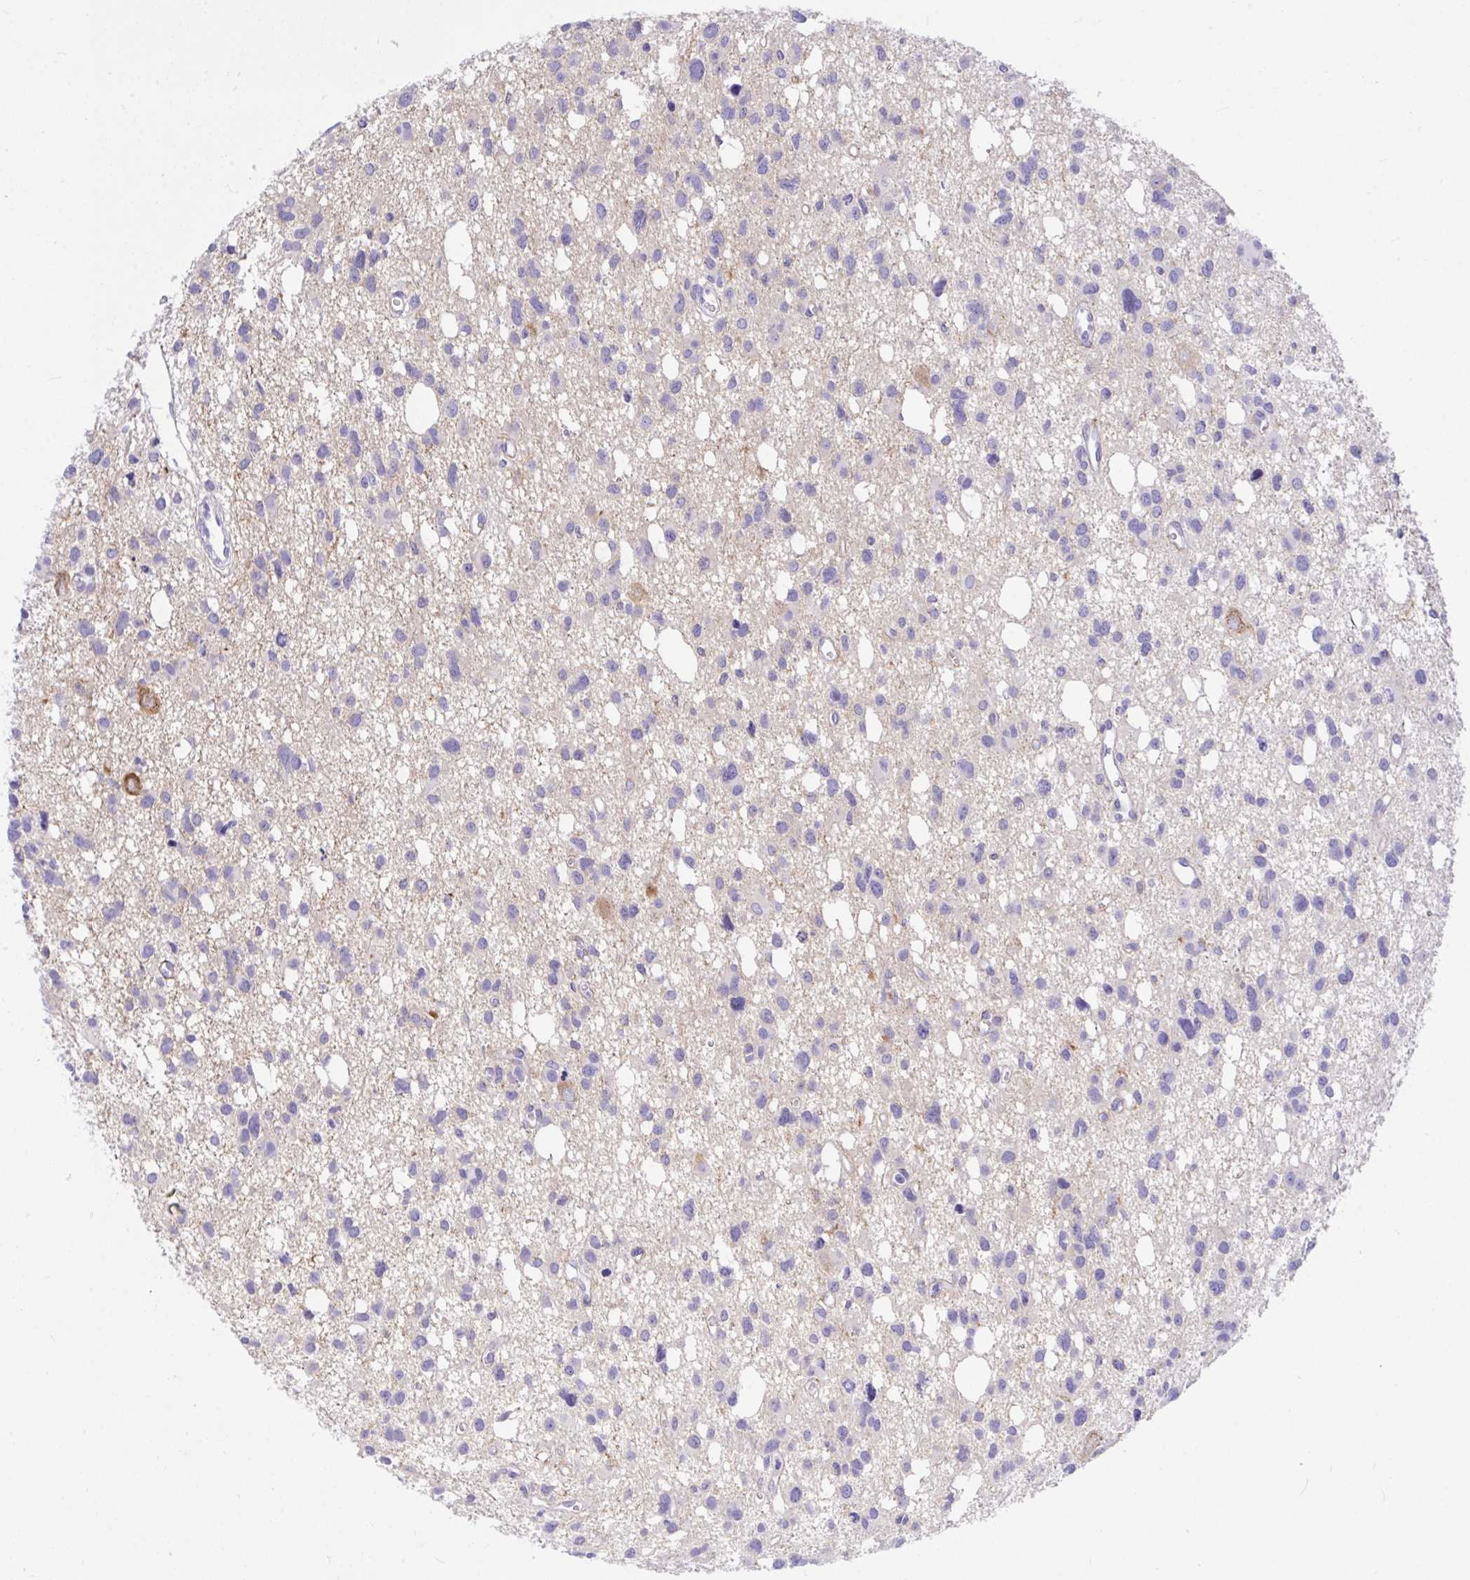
{"staining": {"intensity": "negative", "quantity": "none", "location": "none"}, "tissue": "glioma", "cell_type": "Tumor cells", "image_type": "cancer", "snomed": [{"axis": "morphology", "description": "Glioma, malignant, High grade"}, {"axis": "topography", "description": "Brain"}], "caption": "Immunohistochemical staining of human high-grade glioma (malignant) exhibits no significant expression in tumor cells.", "gene": "TLN2", "patient": {"sex": "male", "age": 23}}